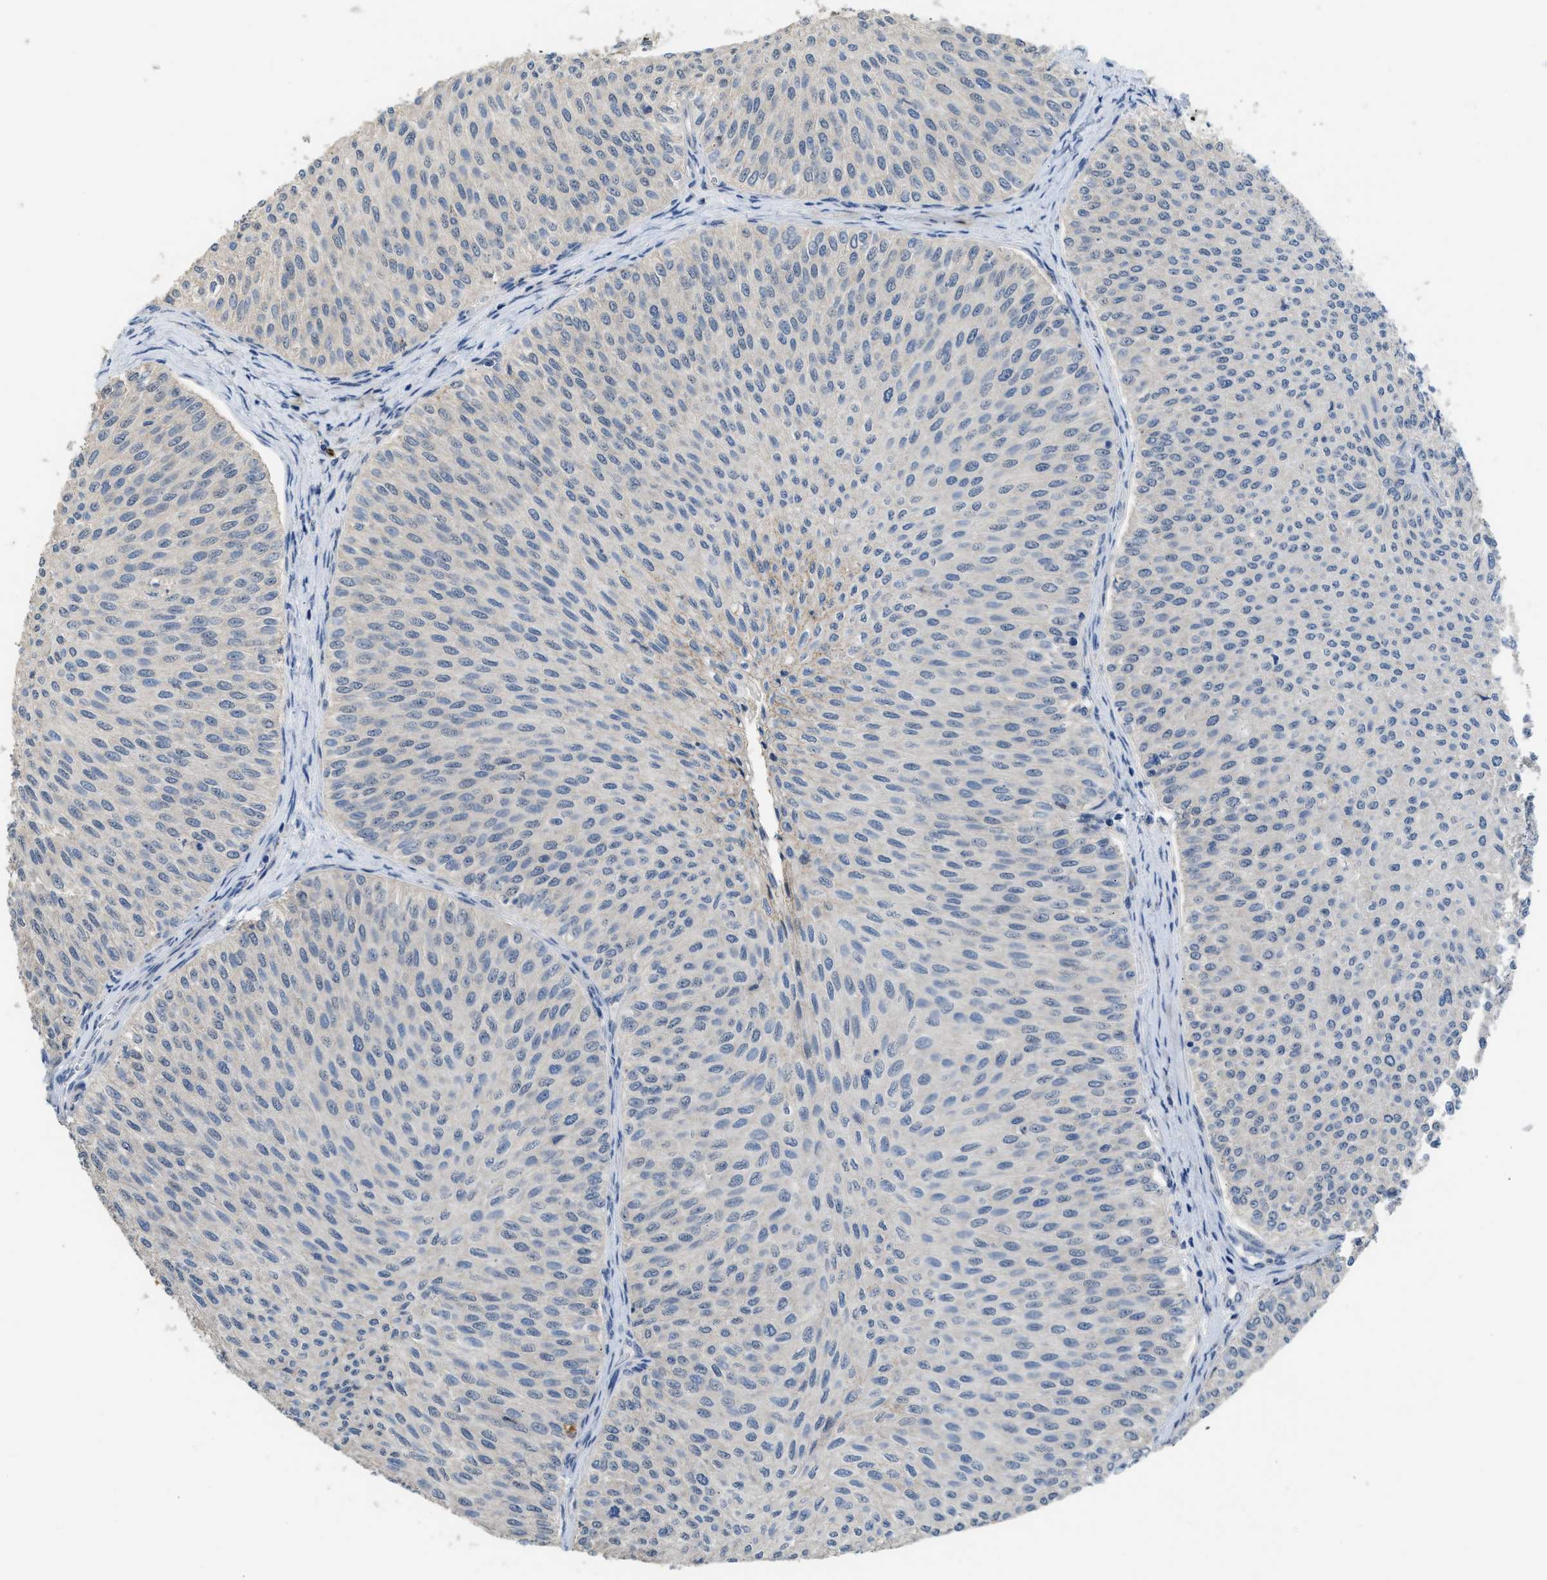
{"staining": {"intensity": "negative", "quantity": "none", "location": "none"}, "tissue": "urothelial cancer", "cell_type": "Tumor cells", "image_type": "cancer", "snomed": [{"axis": "morphology", "description": "Urothelial carcinoma, Low grade"}, {"axis": "topography", "description": "Urinary bladder"}], "caption": "This is an IHC histopathology image of human low-grade urothelial carcinoma. There is no staining in tumor cells.", "gene": "RHBDF2", "patient": {"sex": "male", "age": 78}}